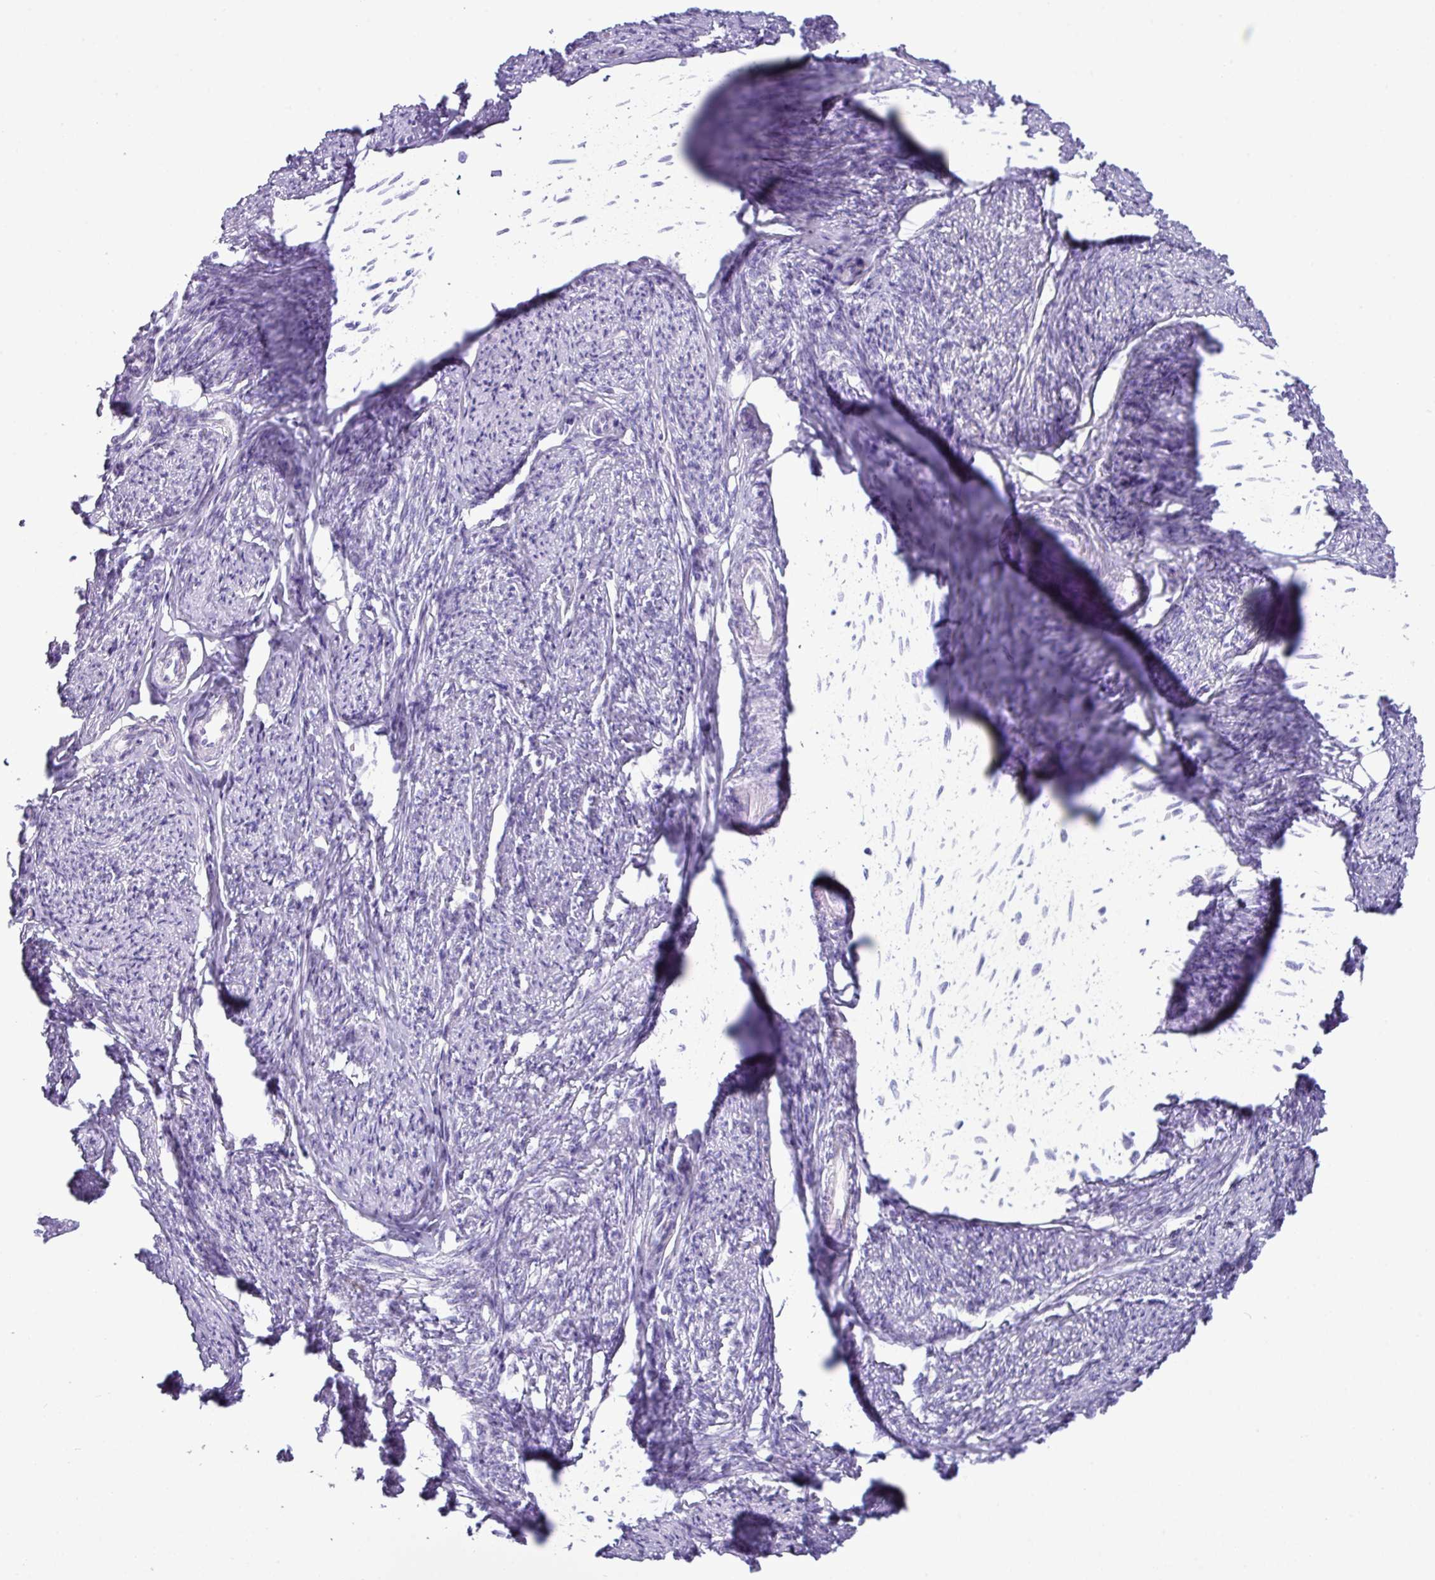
{"staining": {"intensity": "negative", "quantity": "none", "location": "none"}, "tissue": "smooth muscle", "cell_type": "Smooth muscle cells", "image_type": "normal", "snomed": [{"axis": "morphology", "description": "Normal tissue, NOS"}, {"axis": "topography", "description": "Smooth muscle"}, {"axis": "topography", "description": "Uterus"}], "caption": "Human smooth muscle stained for a protein using immunohistochemistry (IHC) exhibits no positivity in smooth muscle cells.", "gene": "RGS21", "patient": {"sex": "female", "age": 59}}